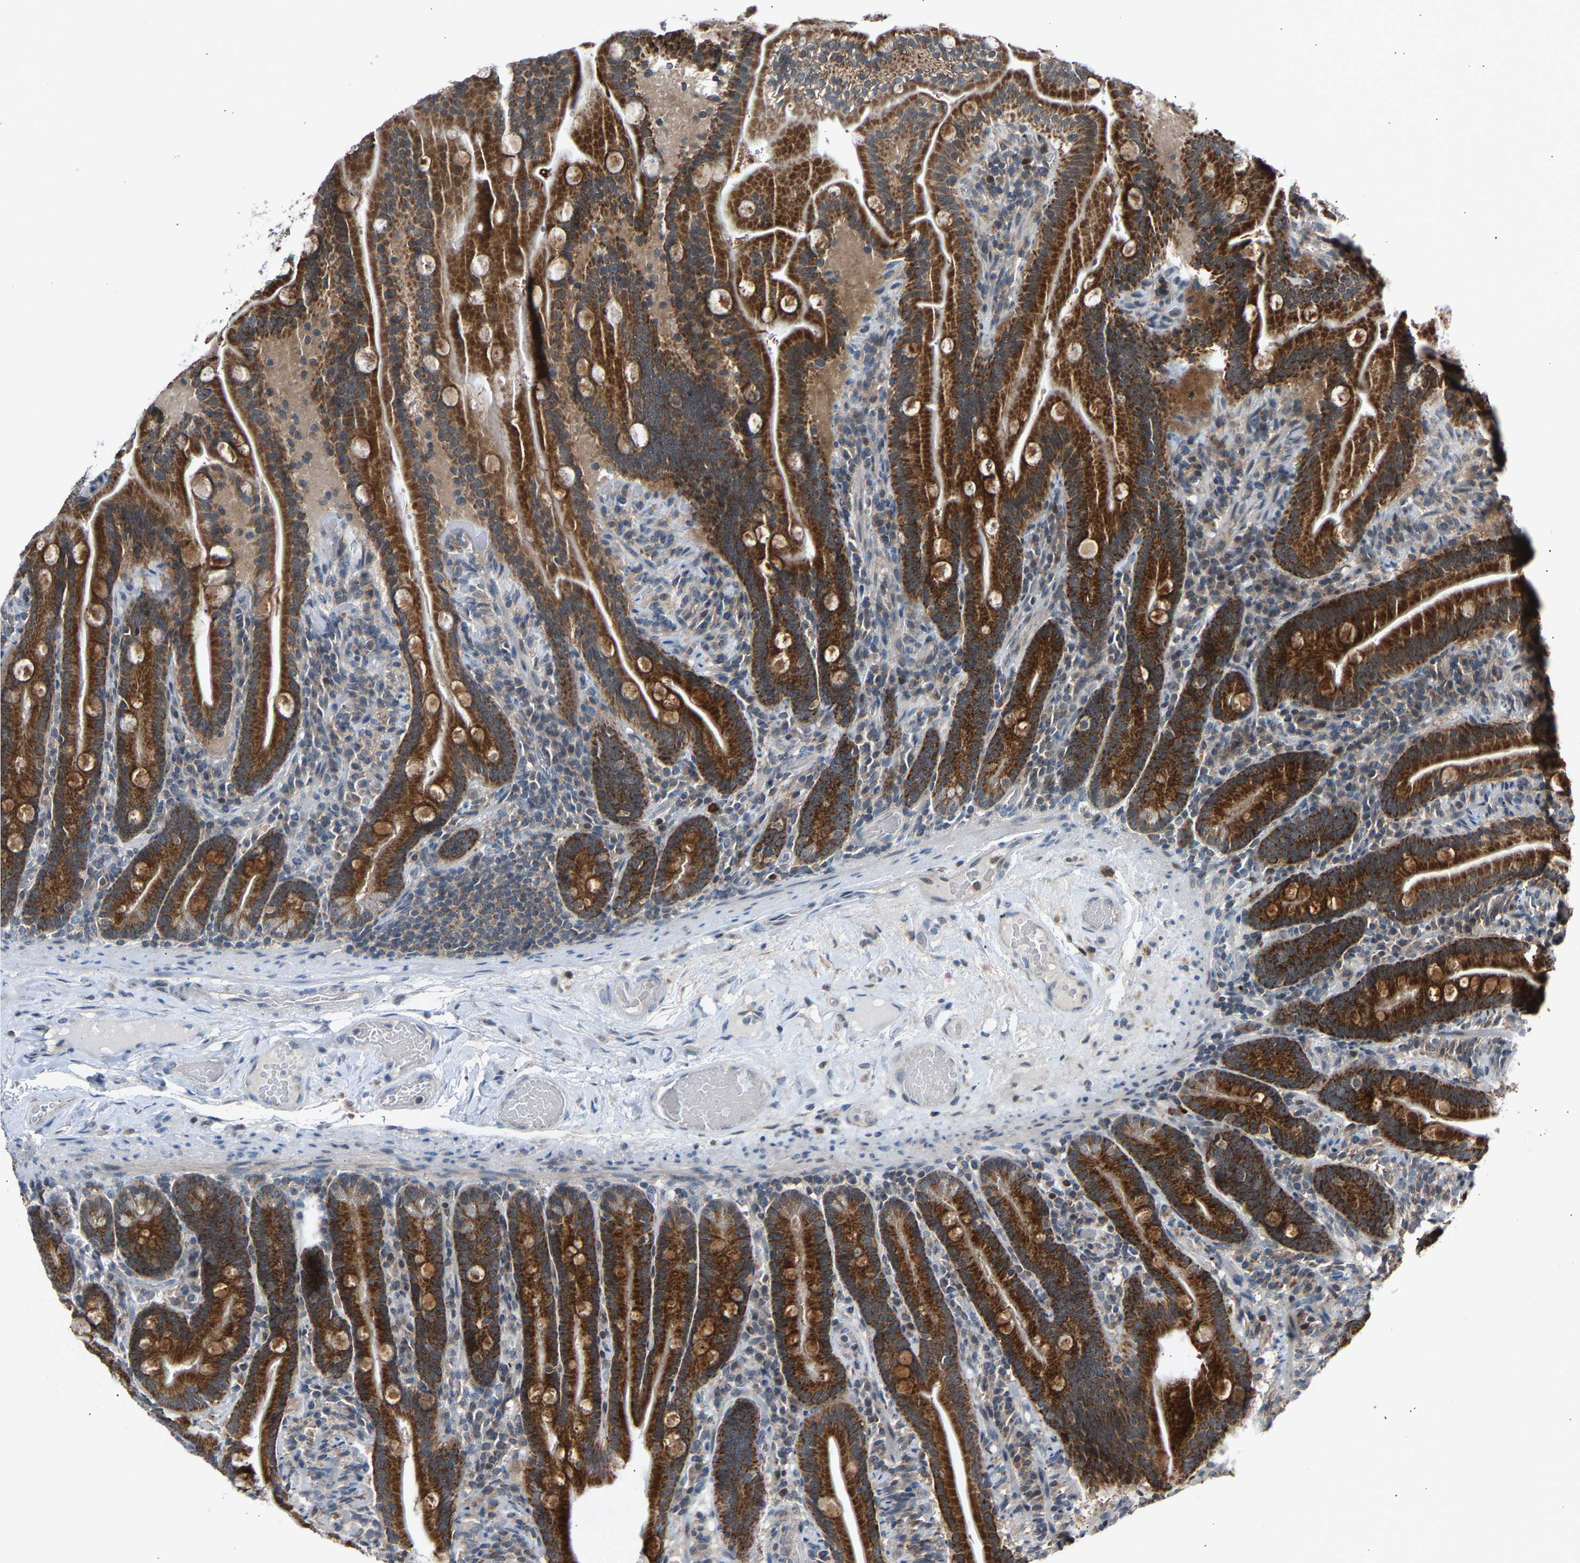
{"staining": {"intensity": "strong", "quantity": ">75%", "location": "cytoplasmic/membranous"}, "tissue": "duodenum", "cell_type": "Glandular cells", "image_type": "normal", "snomed": [{"axis": "morphology", "description": "Normal tissue, NOS"}, {"axis": "topography", "description": "Duodenum"}], "caption": "The image displays immunohistochemical staining of unremarkable duodenum. There is strong cytoplasmic/membranous positivity is seen in about >75% of glandular cells. The staining is performed using DAB (3,3'-diaminobenzidine) brown chromogen to label protein expression. The nuclei are counter-stained blue using hematoxylin.", "gene": "SLIRP", "patient": {"sex": "male", "age": 54}}